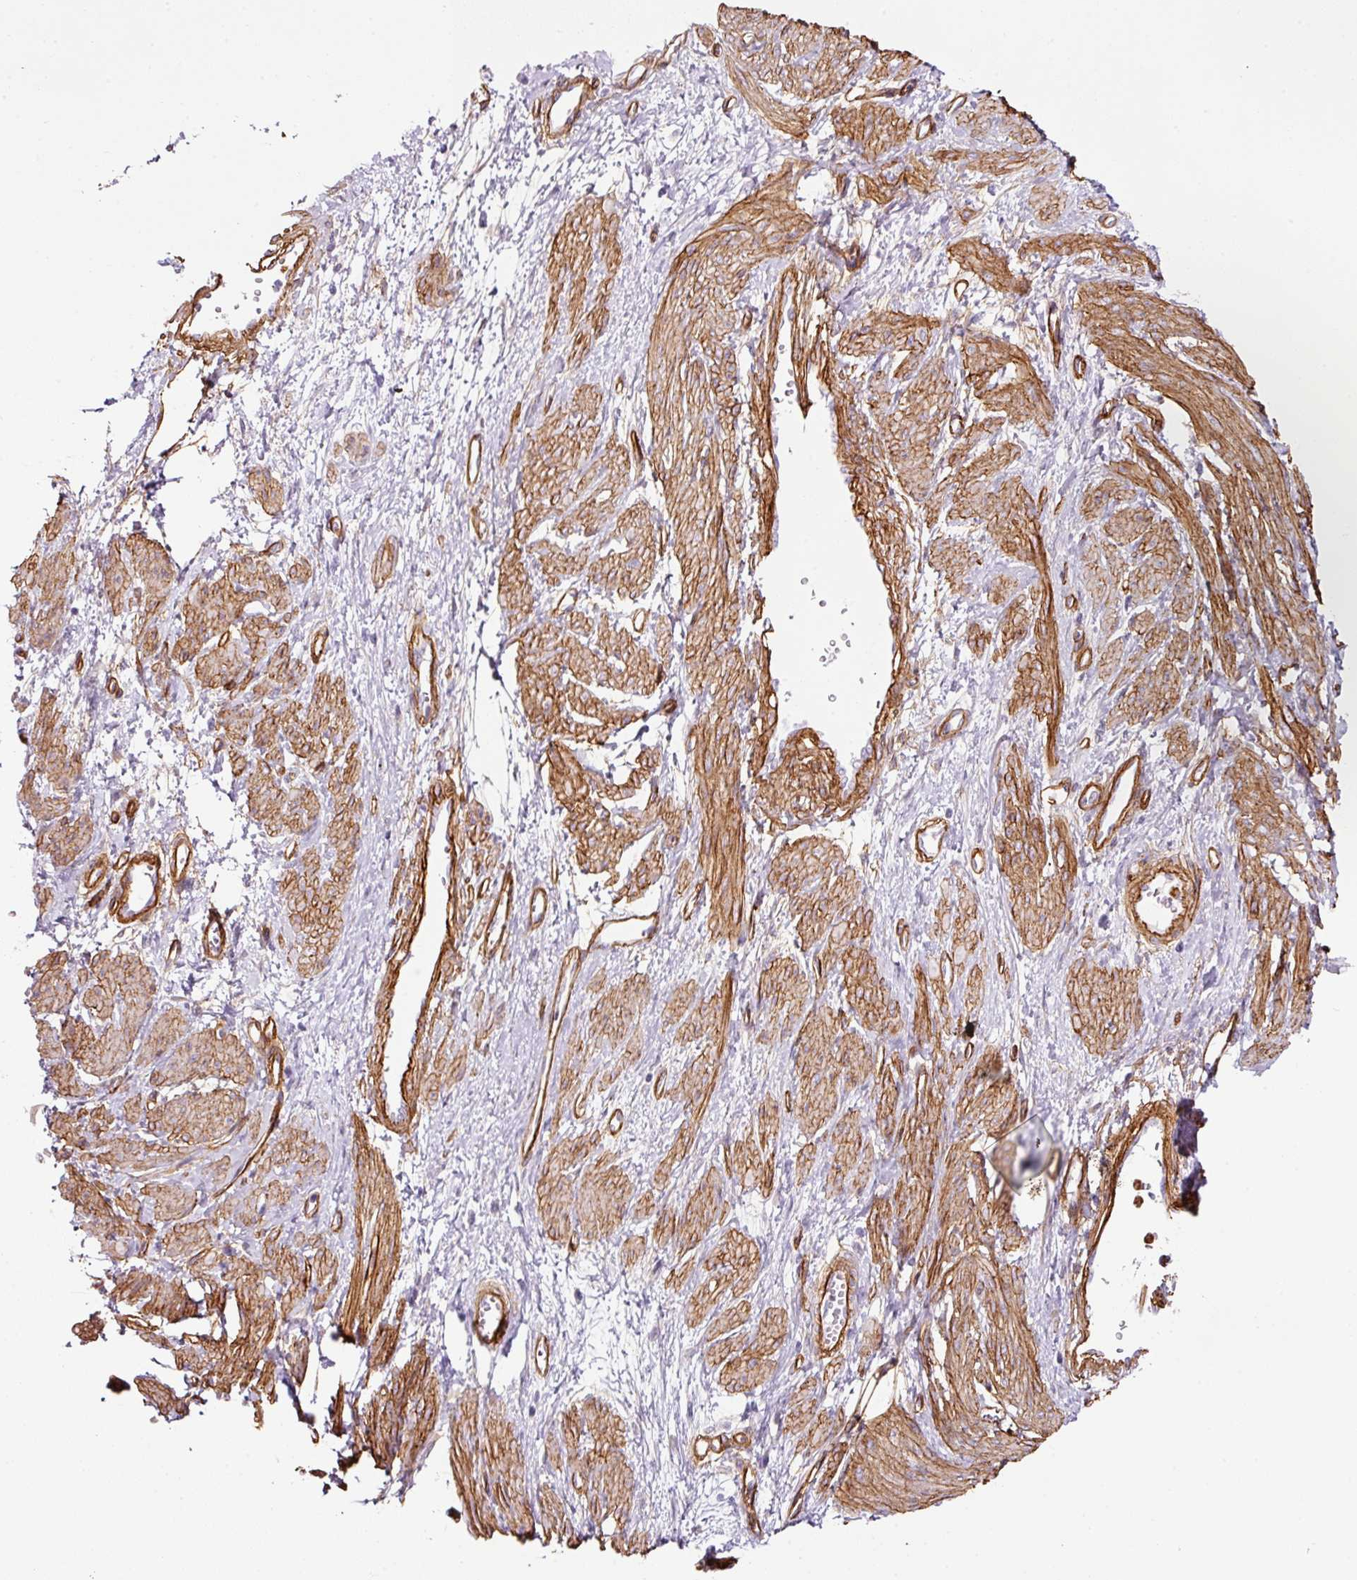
{"staining": {"intensity": "moderate", "quantity": ">75%", "location": "cytoplasmic/membranous"}, "tissue": "smooth muscle", "cell_type": "Smooth muscle cells", "image_type": "normal", "snomed": [{"axis": "morphology", "description": "Normal tissue, NOS"}, {"axis": "topography", "description": "Smooth muscle"}, {"axis": "topography", "description": "Uterus"}], "caption": "Moderate cytoplasmic/membranous protein staining is present in approximately >75% of smooth muscle cells in smooth muscle. (DAB IHC with brightfield microscopy, high magnification).", "gene": "LOXL4", "patient": {"sex": "female", "age": 39}}